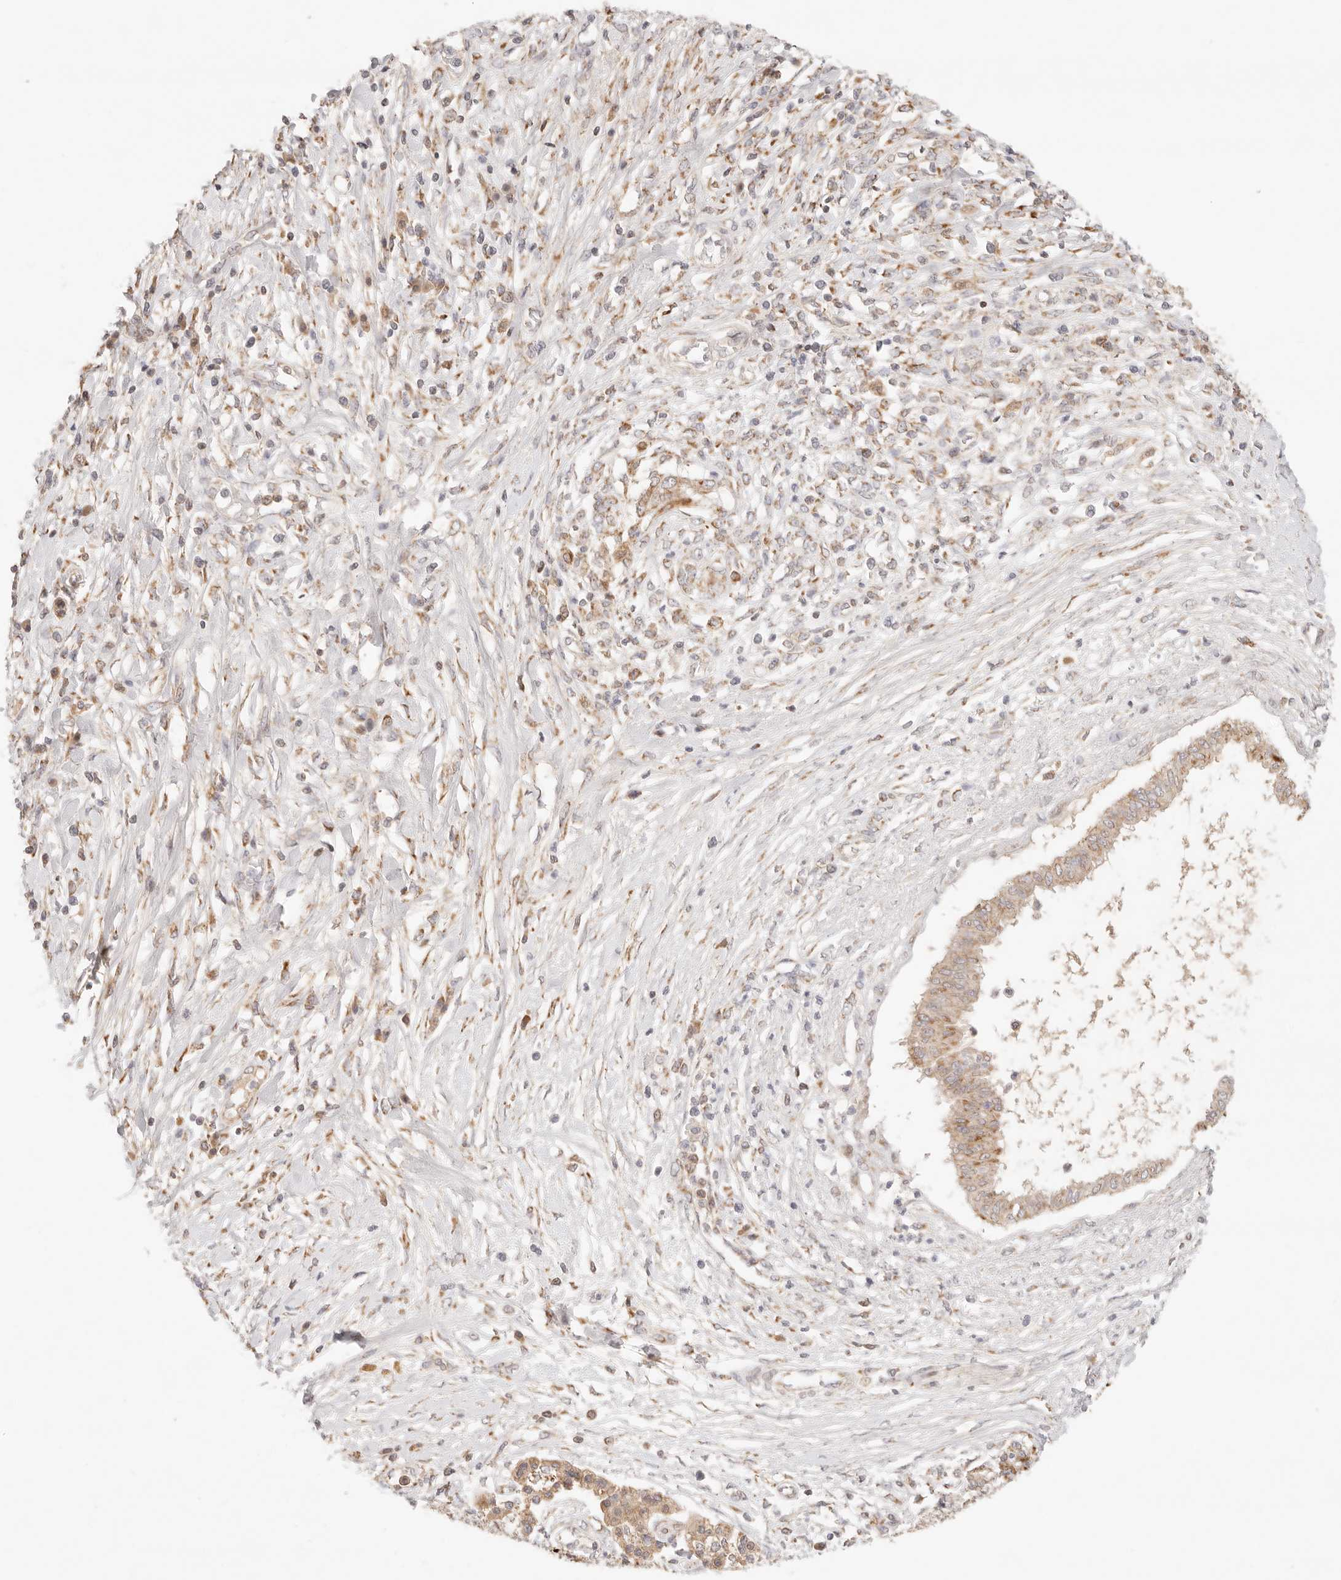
{"staining": {"intensity": "weak", "quantity": "25%-75%", "location": "cytoplasmic/membranous"}, "tissue": "pancreatic cancer", "cell_type": "Tumor cells", "image_type": "cancer", "snomed": [{"axis": "morphology", "description": "Adenocarcinoma, NOS"}, {"axis": "topography", "description": "Pancreas"}], "caption": "Immunohistochemistry (IHC) histopathology image of neoplastic tissue: pancreatic cancer (adenocarcinoma) stained using immunohistochemistry shows low levels of weak protein expression localized specifically in the cytoplasmic/membranous of tumor cells, appearing as a cytoplasmic/membranous brown color.", "gene": "COA6", "patient": {"sex": "female", "age": 56}}